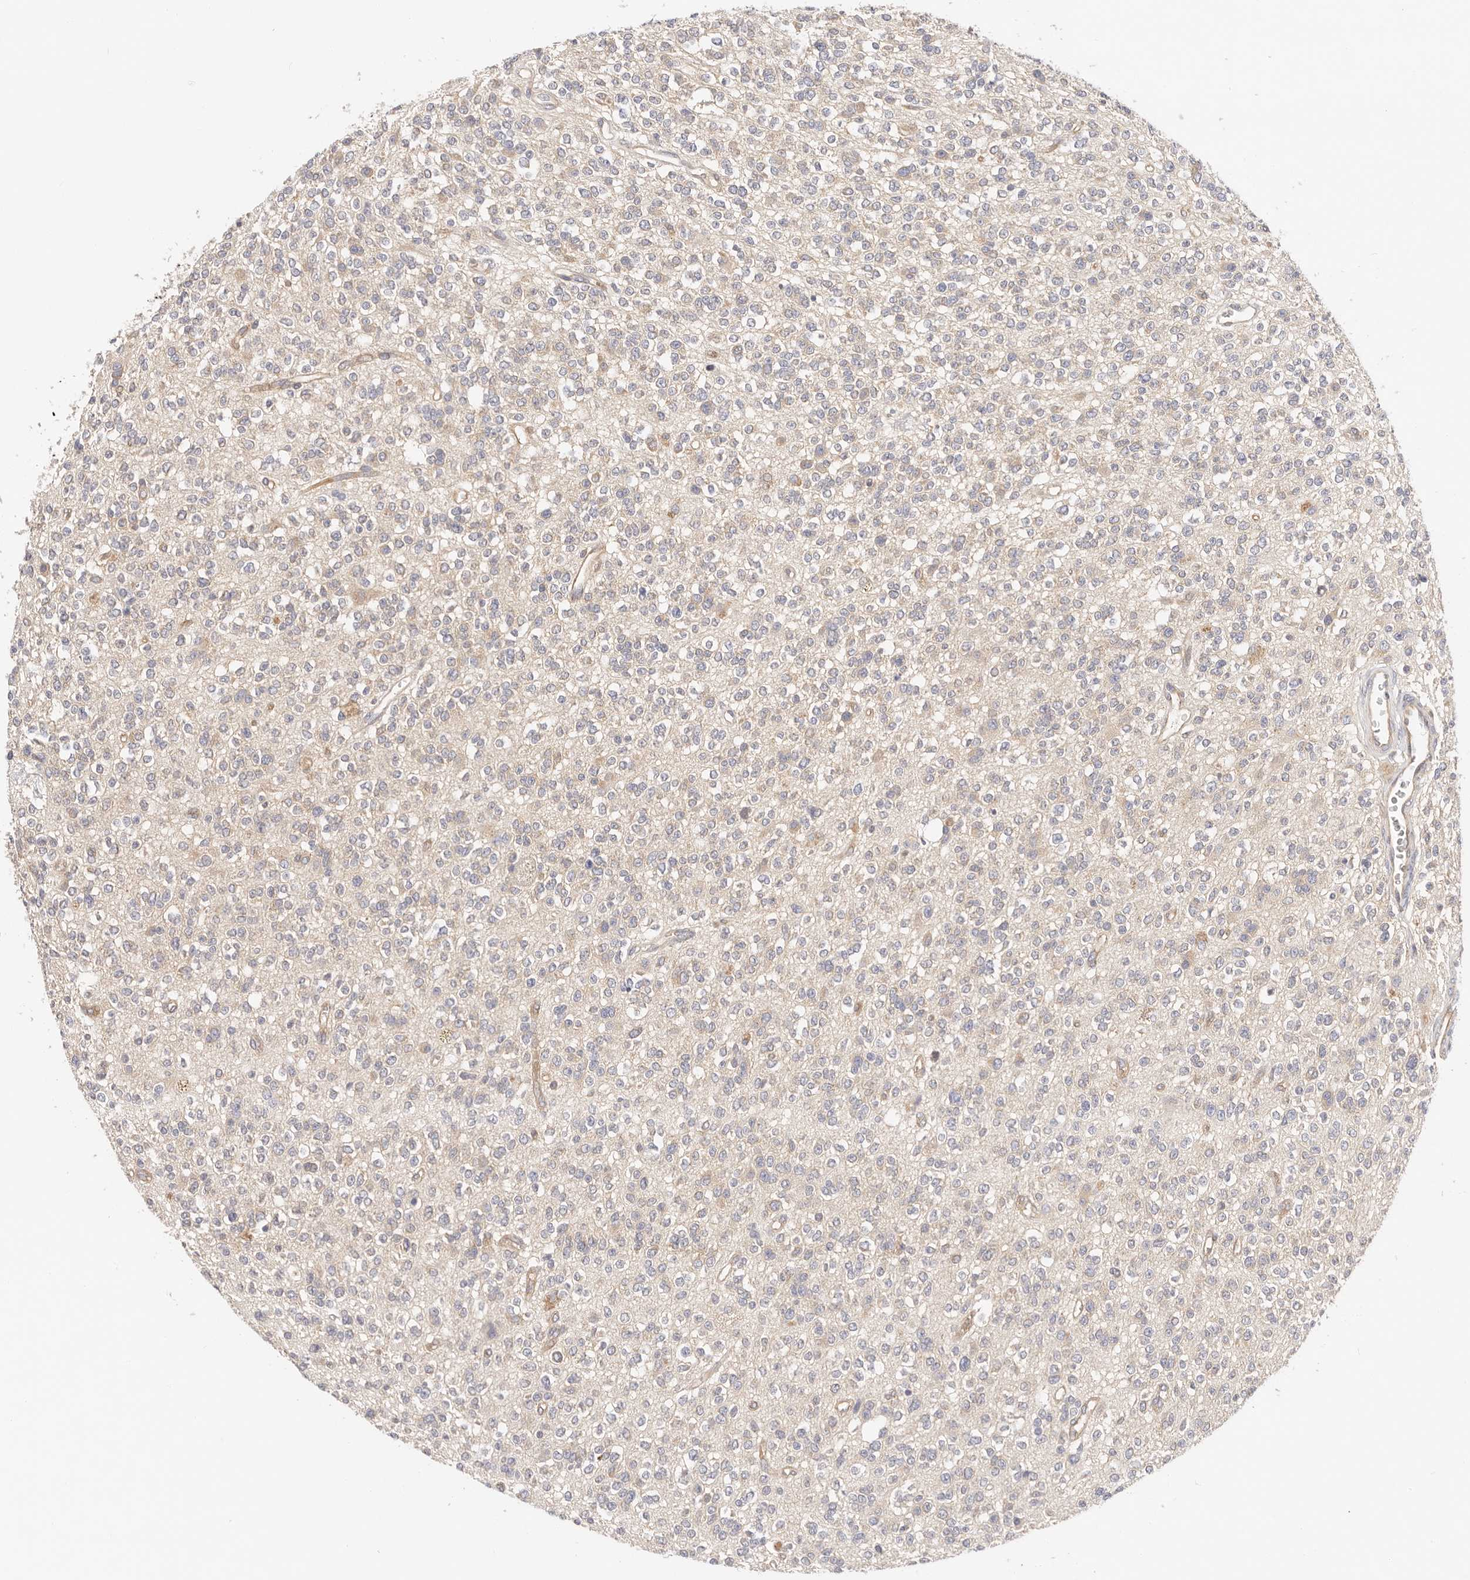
{"staining": {"intensity": "weak", "quantity": "<25%", "location": "cytoplasmic/membranous"}, "tissue": "glioma", "cell_type": "Tumor cells", "image_type": "cancer", "snomed": [{"axis": "morphology", "description": "Glioma, malignant, High grade"}, {"axis": "topography", "description": "Brain"}], "caption": "A high-resolution image shows immunohistochemistry staining of high-grade glioma (malignant), which reveals no significant positivity in tumor cells. The staining is performed using DAB (3,3'-diaminobenzidine) brown chromogen with nuclei counter-stained in using hematoxylin.", "gene": "KCMF1", "patient": {"sex": "male", "age": 34}}